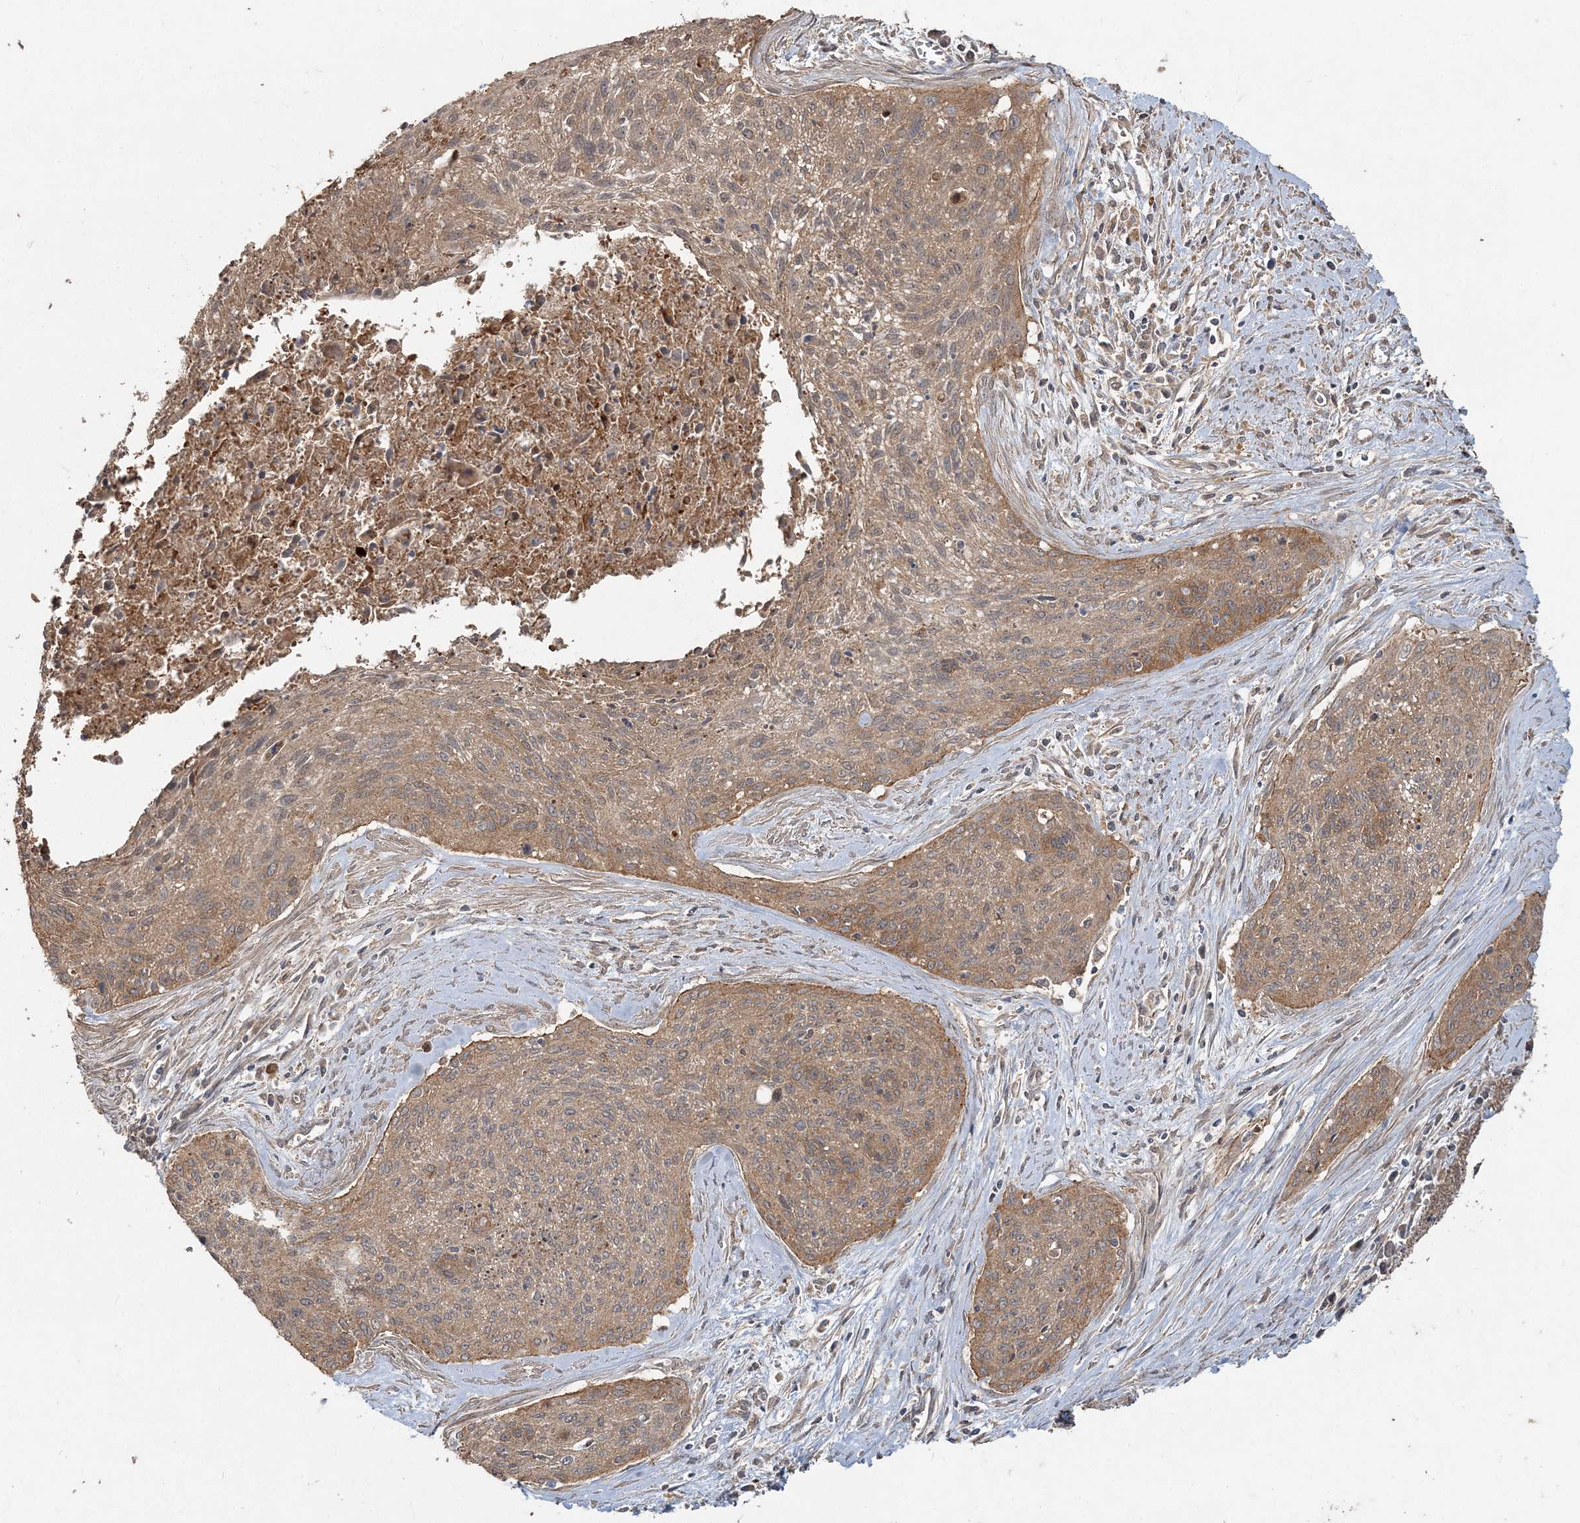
{"staining": {"intensity": "moderate", "quantity": "25%-75%", "location": "cytoplasmic/membranous"}, "tissue": "cervical cancer", "cell_type": "Tumor cells", "image_type": "cancer", "snomed": [{"axis": "morphology", "description": "Squamous cell carcinoma, NOS"}, {"axis": "topography", "description": "Cervix"}], "caption": "Moderate cytoplasmic/membranous staining is appreciated in approximately 25%-75% of tumor cells in cervical squamous cell carcinoma.", "gene": "SPRY1", "patient": {"sex": "female", "age": 55}}